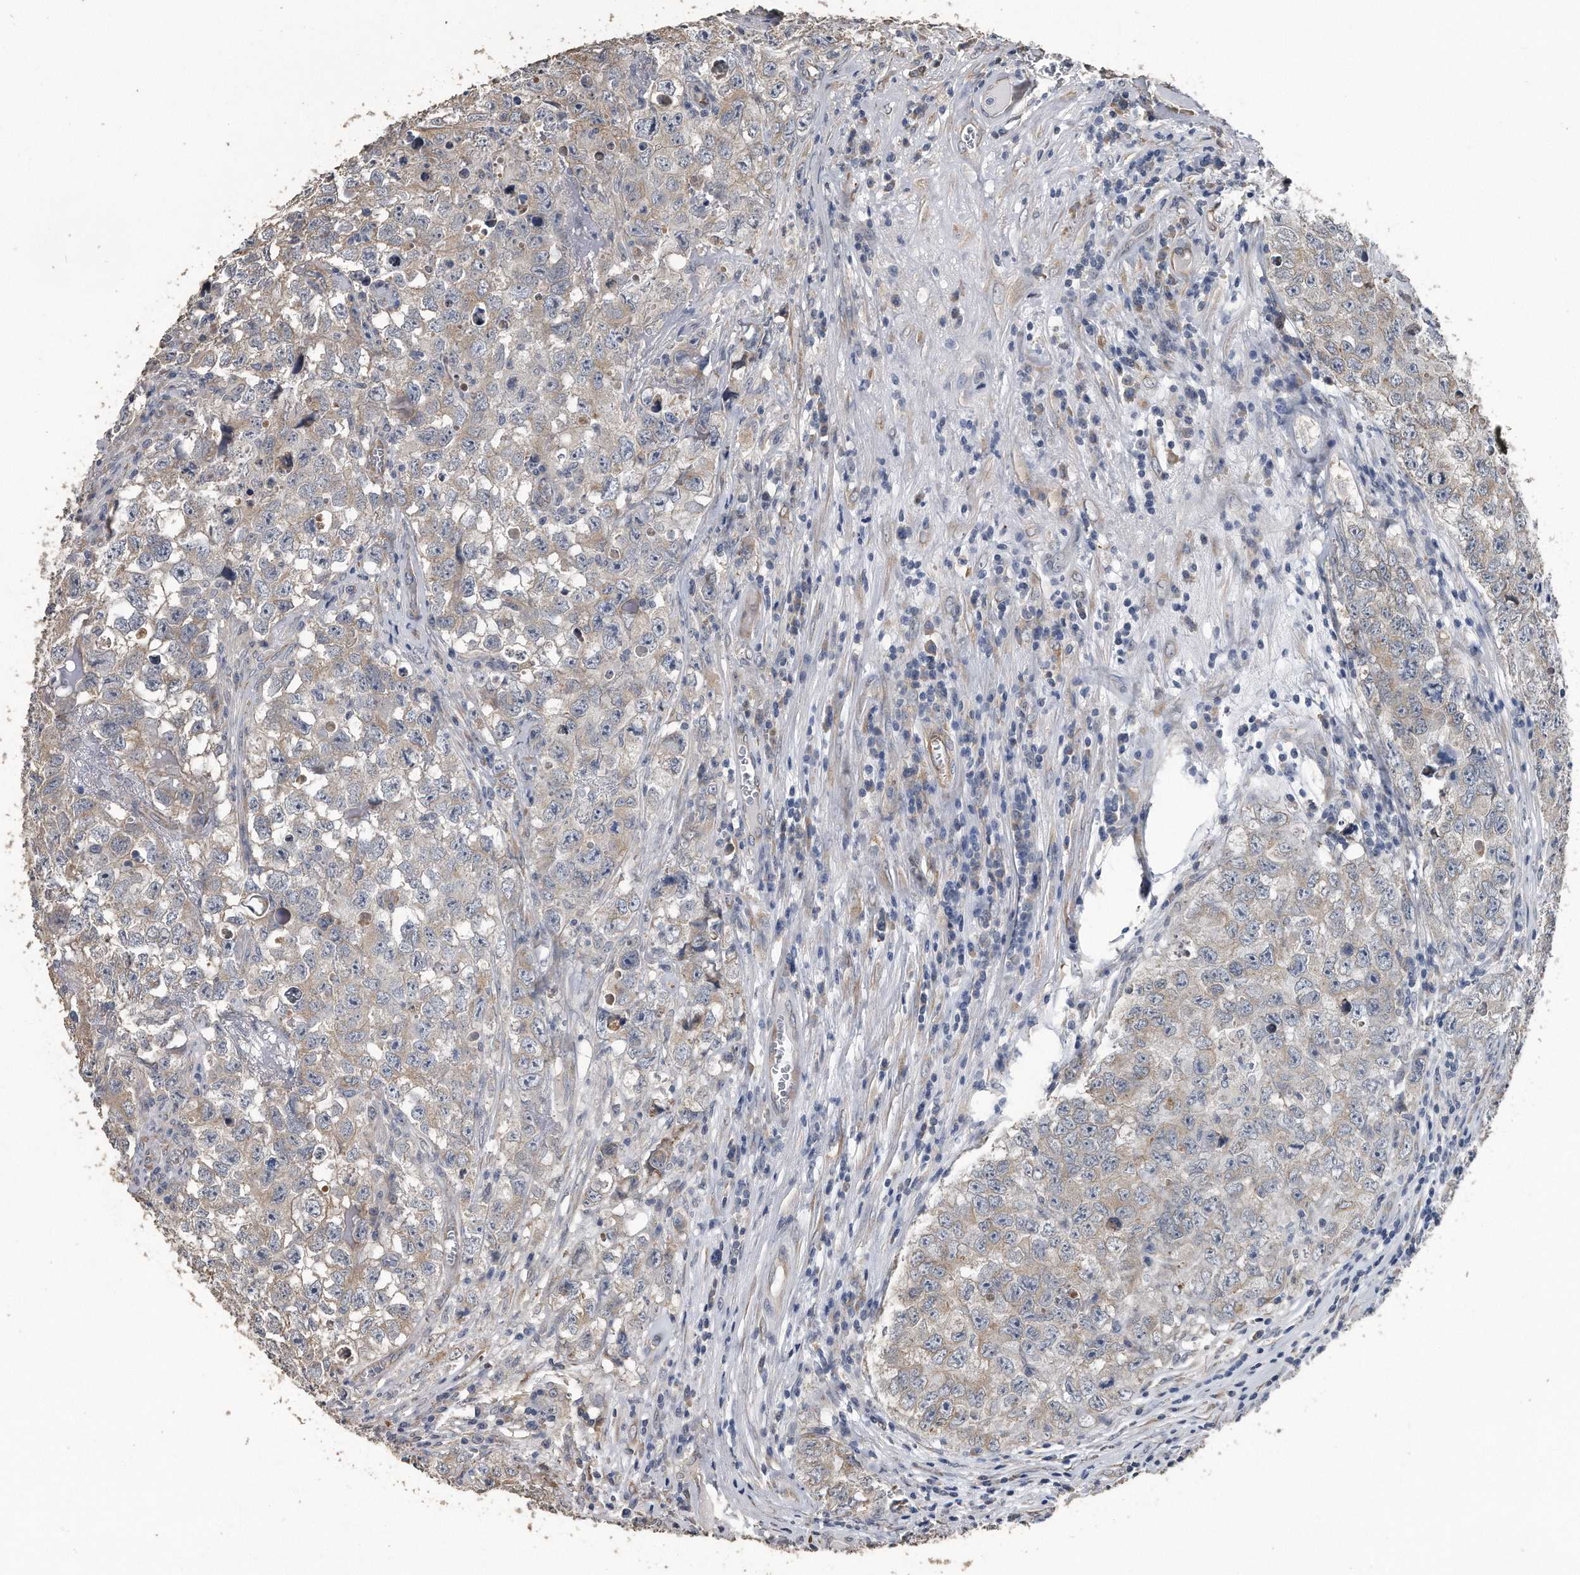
{"staining": {"intensity": "weak", "quantity": "25%-75%", "location": "cytoplasmic/membranous"}, "tissue": "testis cancer", "cell_type": "Tumor cells", "image_type": "cancer", "snomed": [{"axis": "morphology", "description": "Seminoma, NOS"}, {"axis": "morphology", "description": "Carcinoma, Embryonal, NOS"}, {"axis": "topography", "description": "Testis"}], "caption": "Immunohistochemical staining of human testis cancer (embryonal carcinoma) reveals low levels of weak cytoplasmic/membranous staining in approximately 25%-75% of tumor cells. (DAB (3,3'-diaminobenzidine) IHC with brightfield microscopy, high magnification).", "gene": "PCLO", "patient": {"sex": "male", "age": 43}}